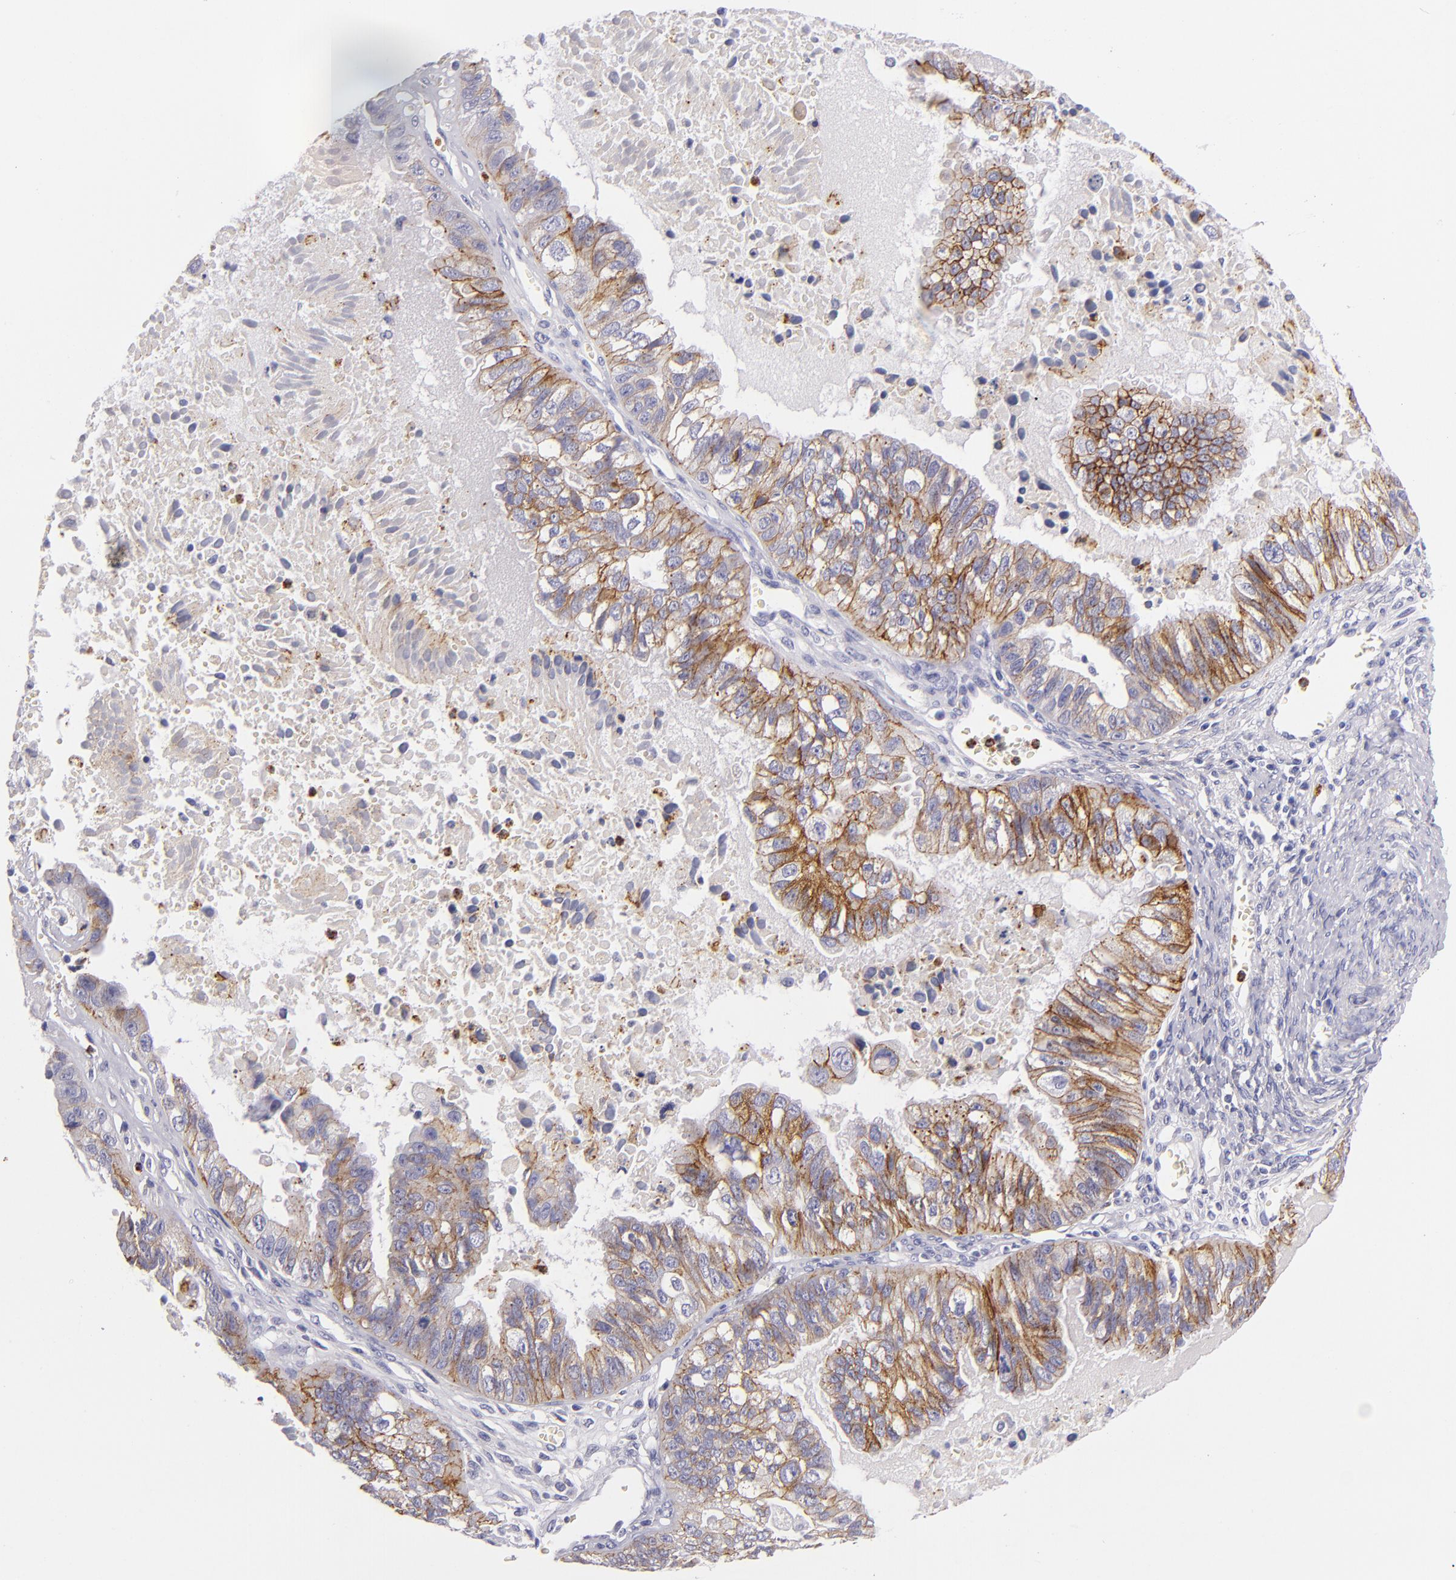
{"staining": {"intensity": "moderate", "quantity": ">75%", "location": "cytoplasmic/membranous"}, "tissue": "ovarian cancer", "cell_type": "Tumor cells", "image_type": "cancer", "snomed": [{"axis": "morphology", "description": "Carcinoma, endometroid"}, {"axis": "topography", "description": "Ovary"}], "caption": "Moderate cytoplasmic/membranous staining for a protein is appreciated in approximately >75% of tumor cells of ovarian cancer using immunohistochemistry.", "gene": "CDH3", "patient": {"sex": "female", "age": 85}}